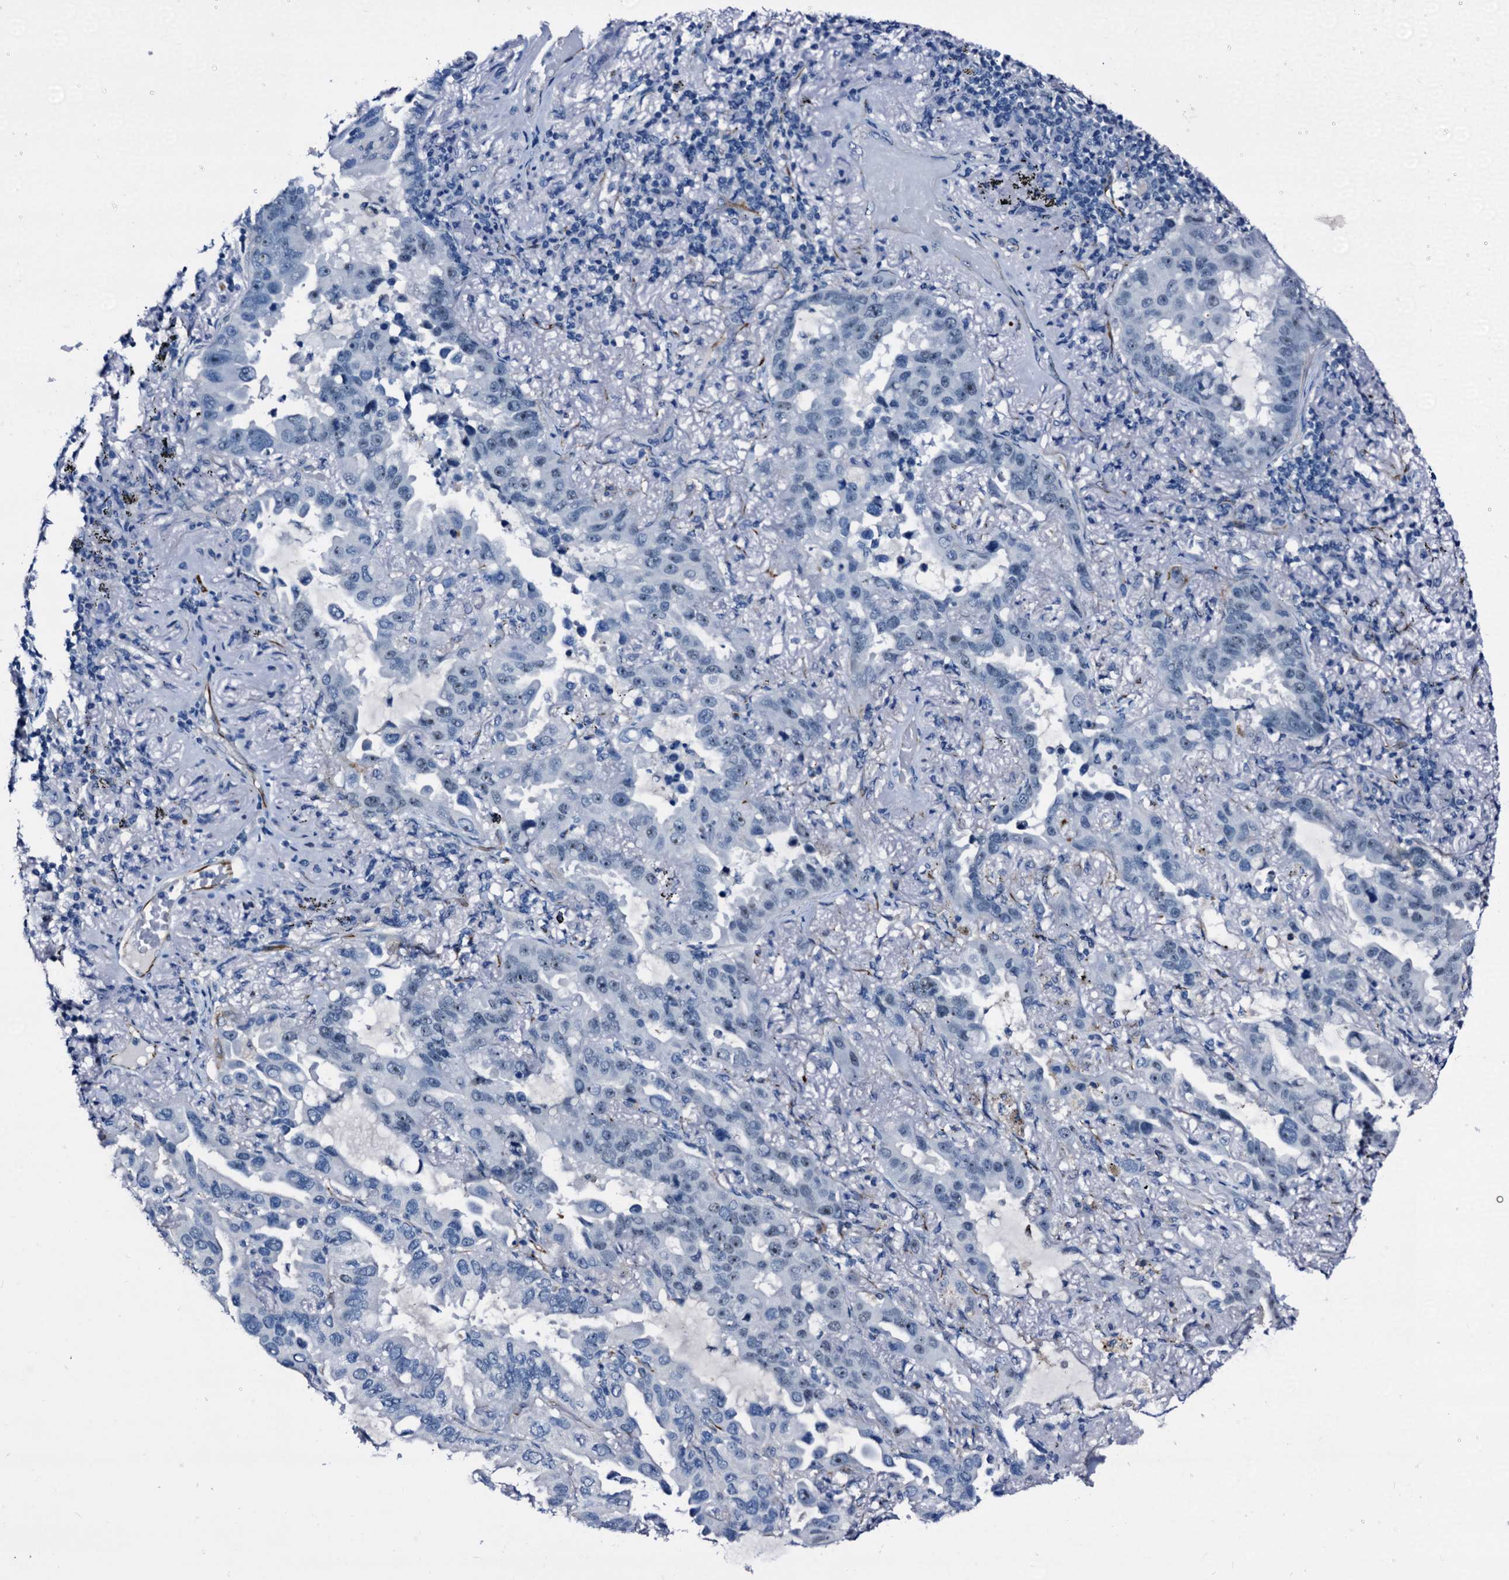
{"staining": {"intensity": "negative", "quantity": "none", "location": "none"}, "tissue": "lung cancer", "cell_type": "Tumor cells", "image_type": "cancer", "snomed": [{"axis": "morphology", "description": "Adenocarcinoma, NOS"}, {"axis": "topography", "description": "Lung"}], "caption": "Adenocarcinoma (lung) stained for a protein using immunohistochemistry demonstrates no positivity tumor cells.", "gene": "EMG1", "patient": {"sex": "male", "age": 64}}